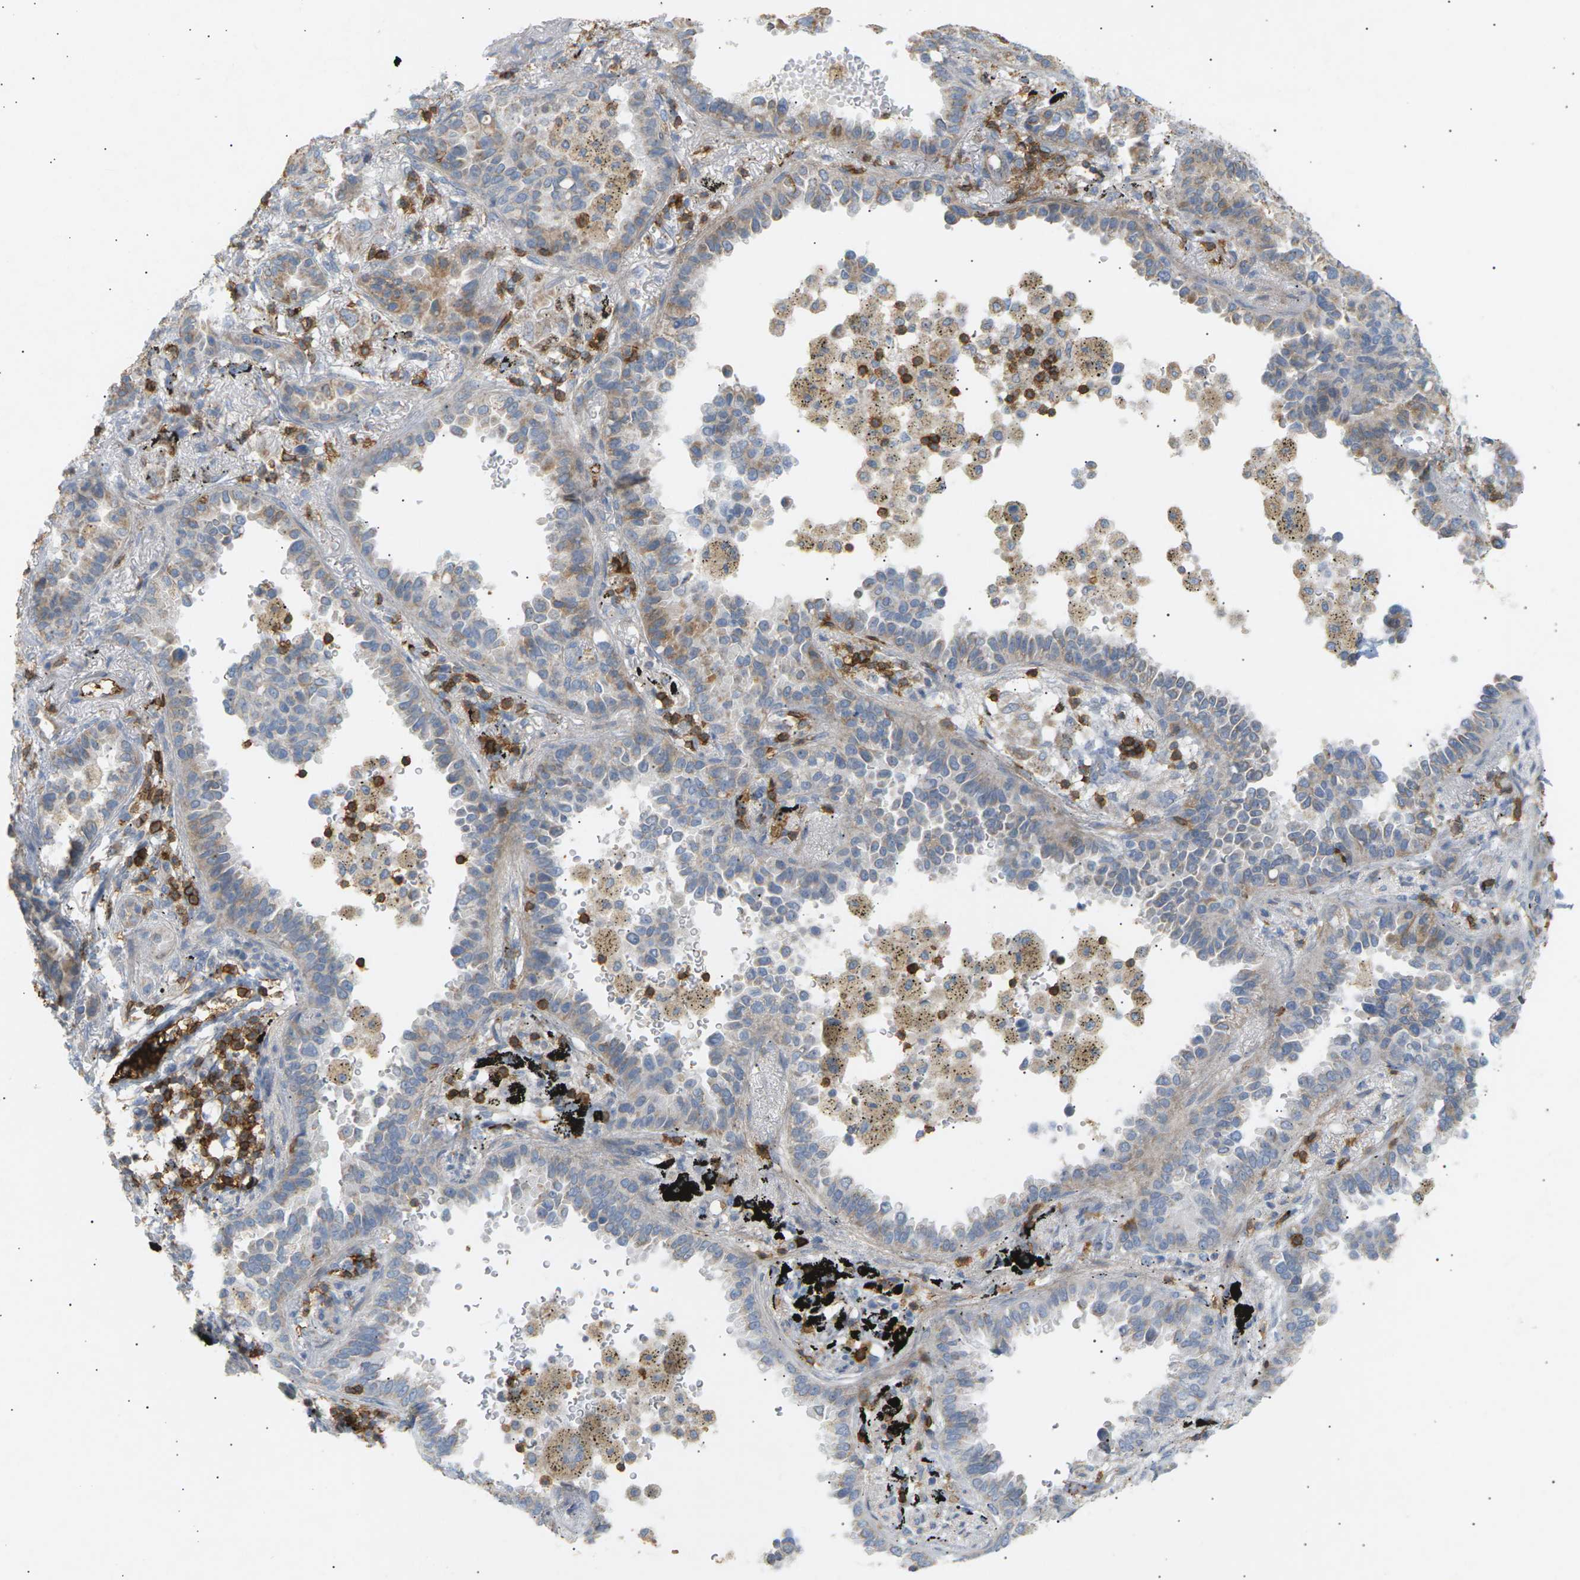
{"staining": {"intensity": "weak", "quantity": "25%-75%", "location": "cytoplasmic/membranous"}, "tissue": "lung cancer", "cell_type": "Tumor cells", "image_type": "cancer", "snomed": [{"axis": "morphology", "description": "Normal tissue, NOS"}, {"axis": "morphology", "description": "Adenocarcinoma, NOS"}, {"axis": "topography", "description": "Lung"}], "caption": "Weak cytoplasmic/membranous staining for a protein is present in approximately 25%-75% of tumor cells of lung adenocarcinoma using immunohistochemistry.", "gene": "LIME1", "patient": {"sex": "male", "age": 59}}